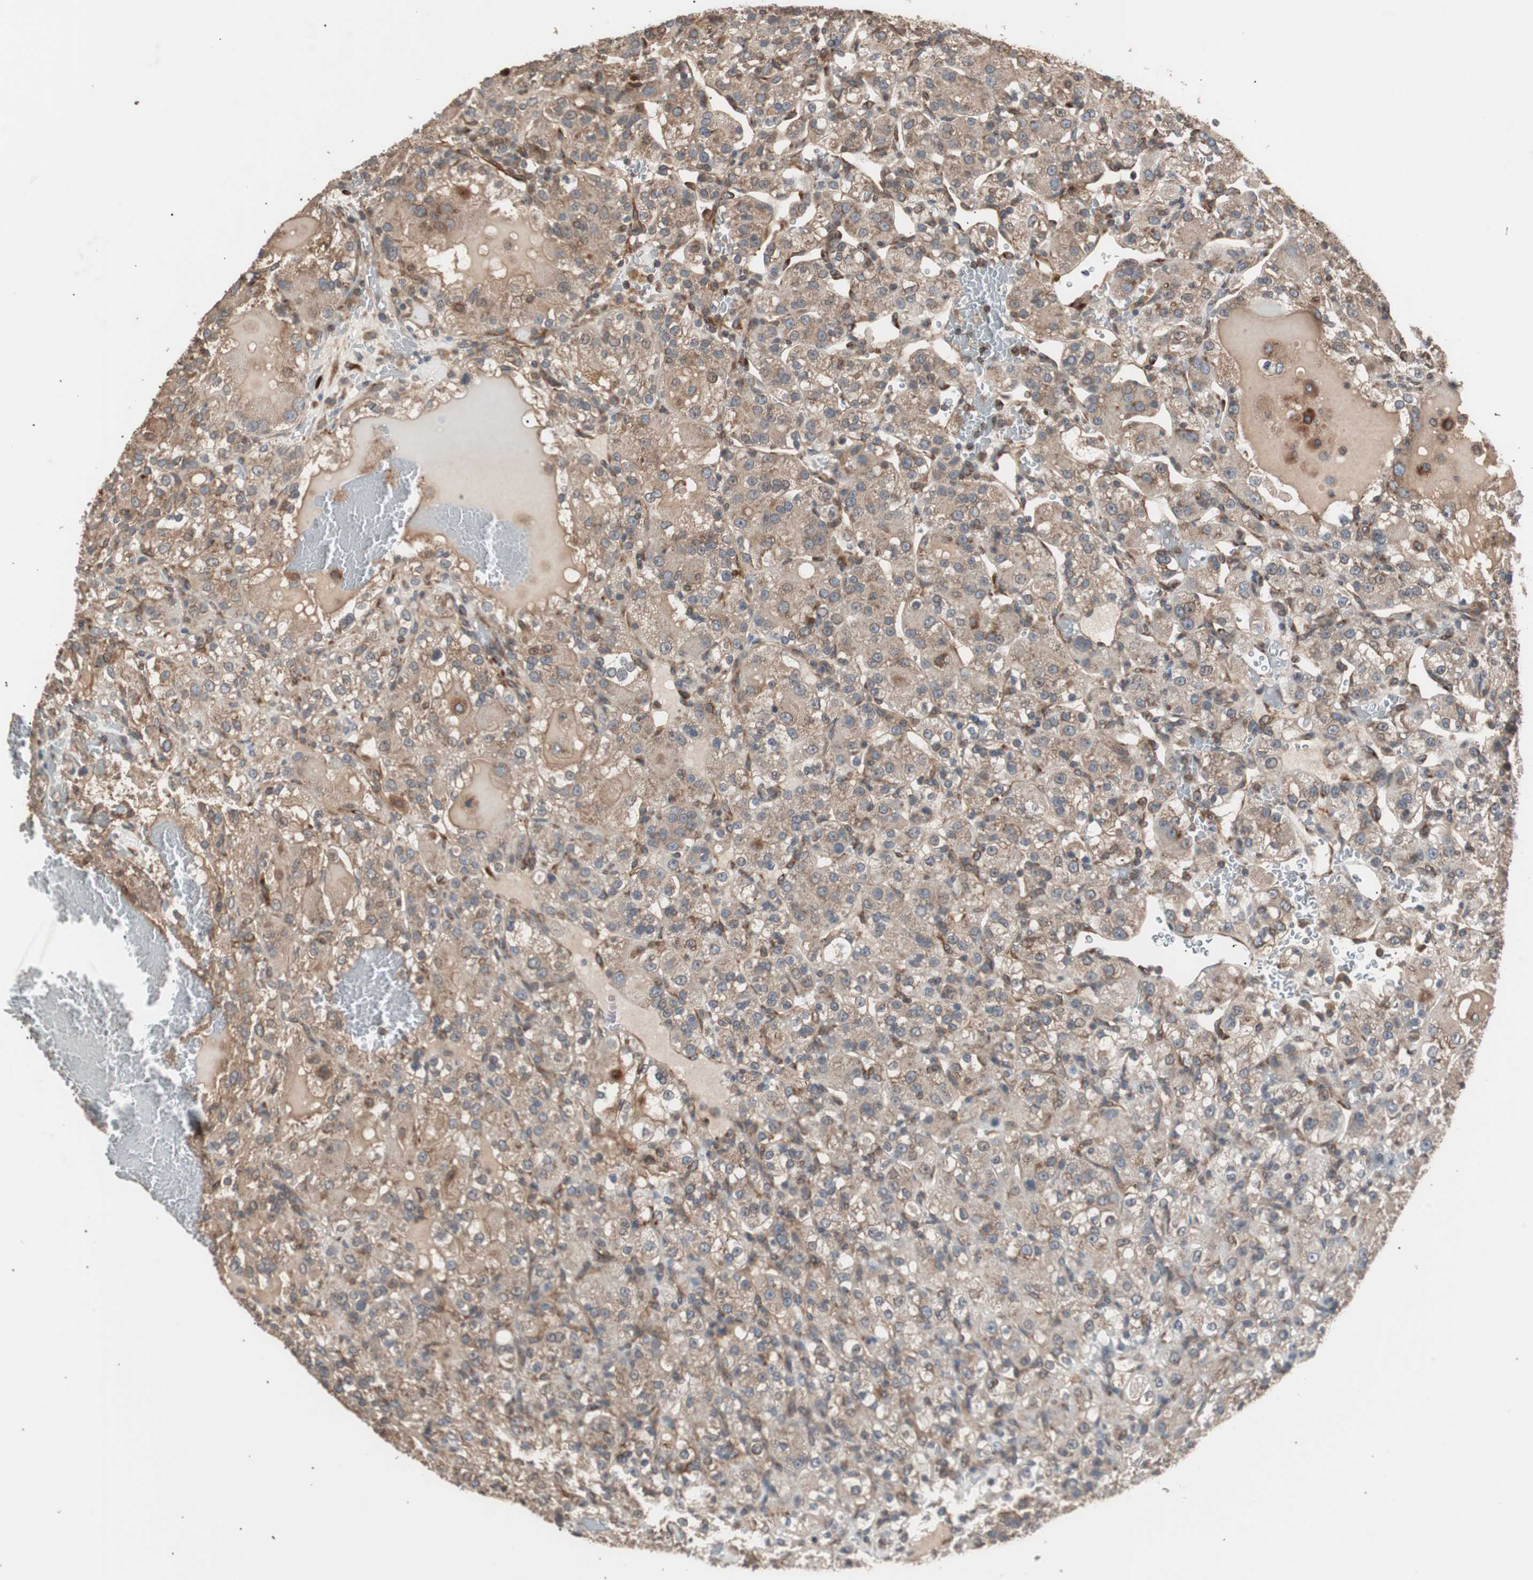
{"staining": {"intensity": "moderate", "quantity": ">75%", "location": "cytoplasmic/membranous"}, "tissue": "renal cancer", "cell_type": "Tumor cells", "image_type": "cancer", "snomed": [{"axis": "morphology", "description": "Normal tissue, NOS"}, {"axis": "morphology", "description": "Adenocarcinoma, NOS"}, {"axis": "topography", "description": "Kidney"}], "caption": "High-magnification brightfield microscopy of renal cancer (adenocarcinoma) stained with DAB (brown) and counterstained with hematoxylin (blue). tumor cells exhibit moderate cytoplasmic/membranous positivity is present in about>75% of cells. Using DAB (brown) and hematoxylin (blue) stains, captured at high magnification using brightfield microscopy.", "gene": "LZTS1", "patient": {"sex": "male", "age": 61}}